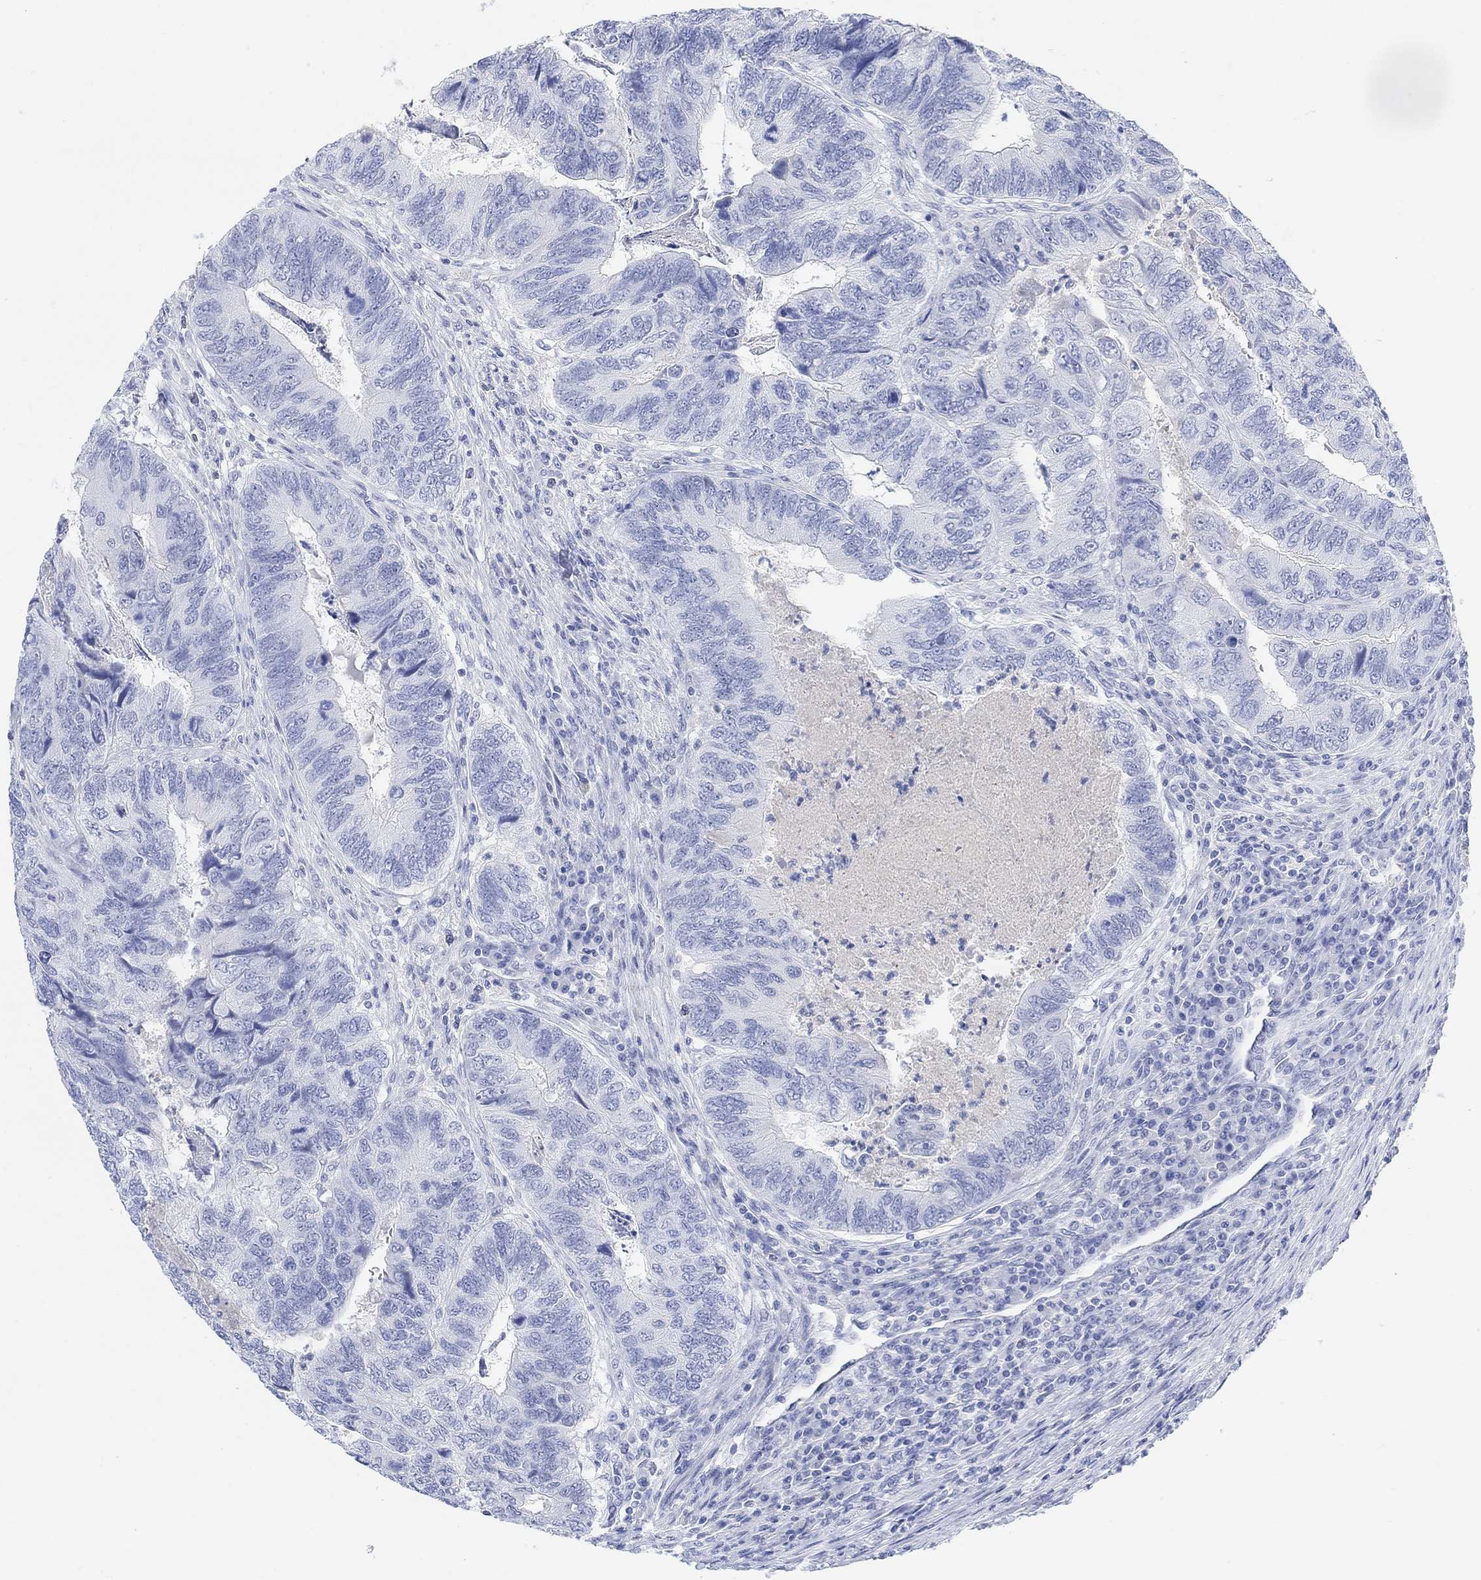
{"staining": {"intensity": "negative", "quantity": "none", "location": "none"}, "tissue": "colorectal cancer", "cell_type": "Tumor cells", "image_type": "cancer", "snomed": [{"axis": "morphology", "description": "Adenocarcinoma, NOS"}, {"axis": "topography", "description": "Colon"}], "caption": "A high-resolution photomicrograph shows IHC staining of colorectal cancer, which displays no significant expression in tumor cells.", "gene": "ENO4", "patient": {"sex": "female", "age": 67}}